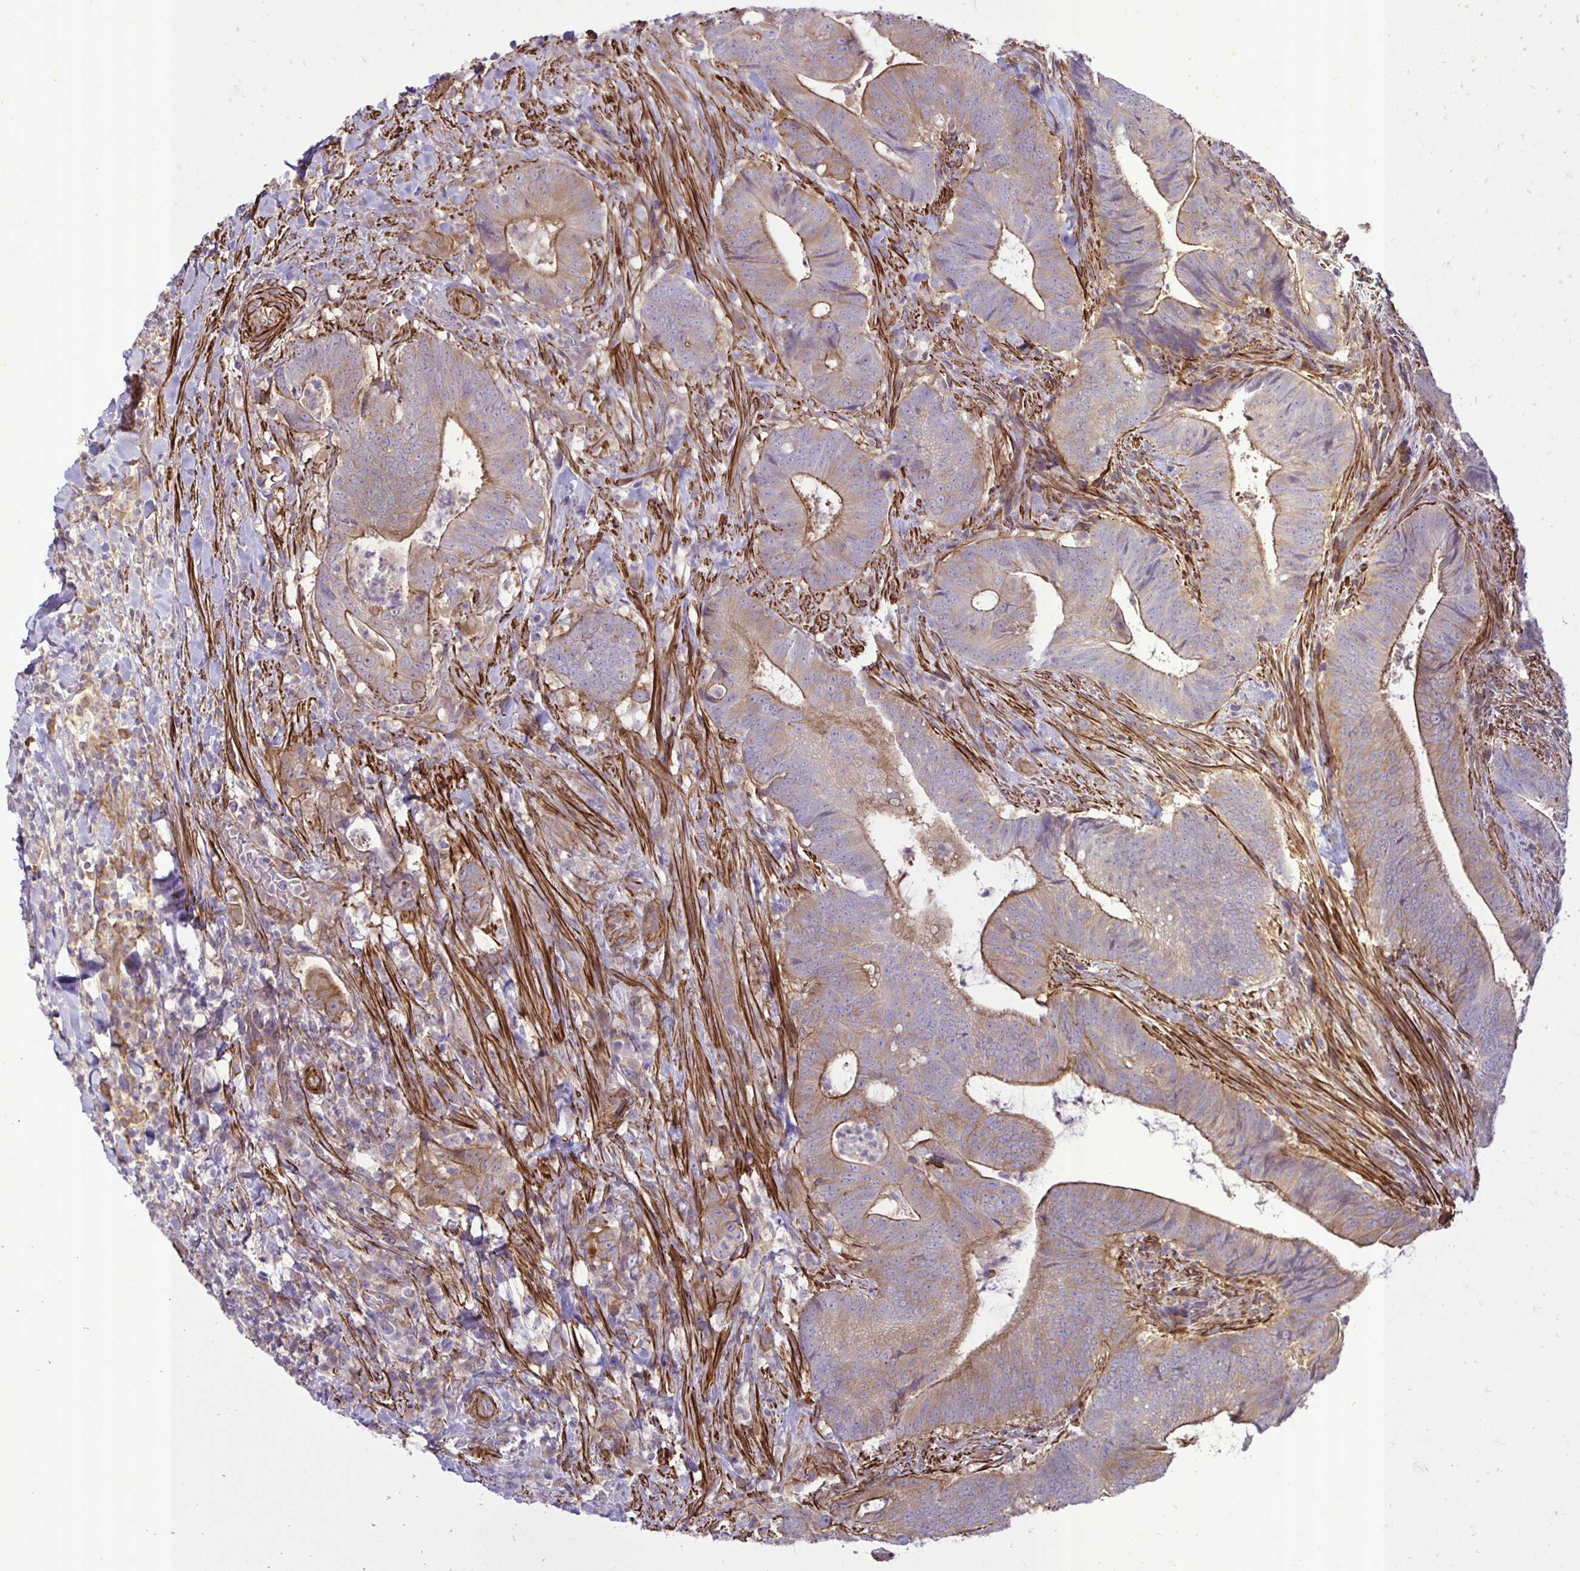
{"staining": {"intensity": "moderate", "quantity": ">75%", "location": "cytoplasmic/membranous"}, "tissue": "colorectal cancer", "cell_type": "Tumor cells", "image_type": "cancer", "snomed": [{"axis": "morphology", "description": "Adenocarcinoma, NOS"}, {"axis": "topography", "description": "Colon"}], "caption": "Colorectal cancer stained with DAB immunohistochemistry (IHC) demonstrates medium levels of moderate cytoplasmic/membranous staining in approximately >75% of tumor cells. (brown staining indicates protein expression, while blue staining denotes nuclei).", "gene": "CTPS1", "patient": {"sex": "female", "age": 43}}